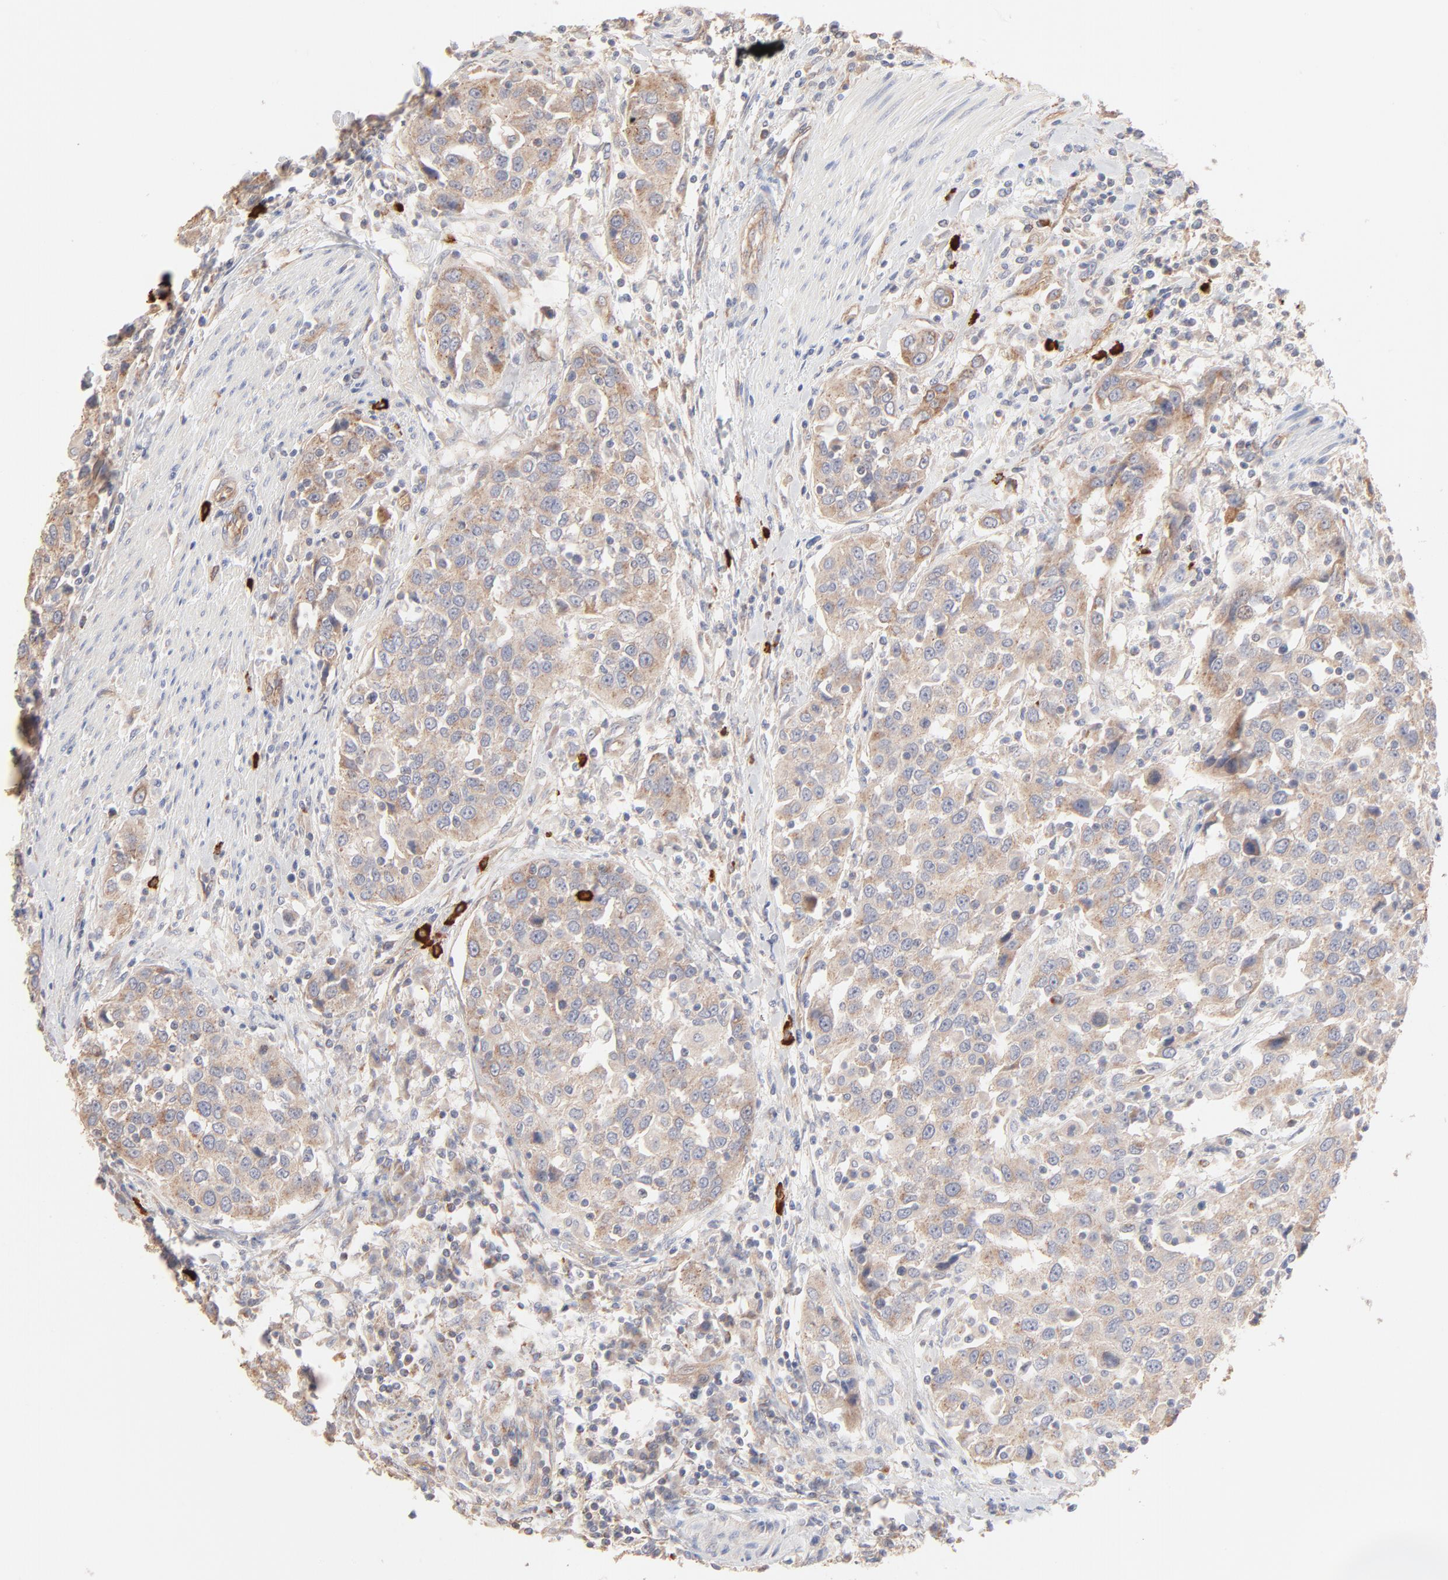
{"staining": {"intensity": "weak", "quantity": ">75%", "location": "cytoplasmic/membranous"}, "tissue": "urothelial cancer", "cell_type": "Tumor cells", "image_type": "cancer", "snomed": [{"axis": "morphology", "description": "Urothelial carcinoma, High grade"}, {"axis": "topography", "description": "Urinary bladder"}], "caption": "Immunohistochemical staining of urothelial cancer exhibits weak cytoplasmic/membranous protein expression in approximately >75% of tumor cells.", "gene": "SPTB", "patient": {"sex": "female", "age": 80}}